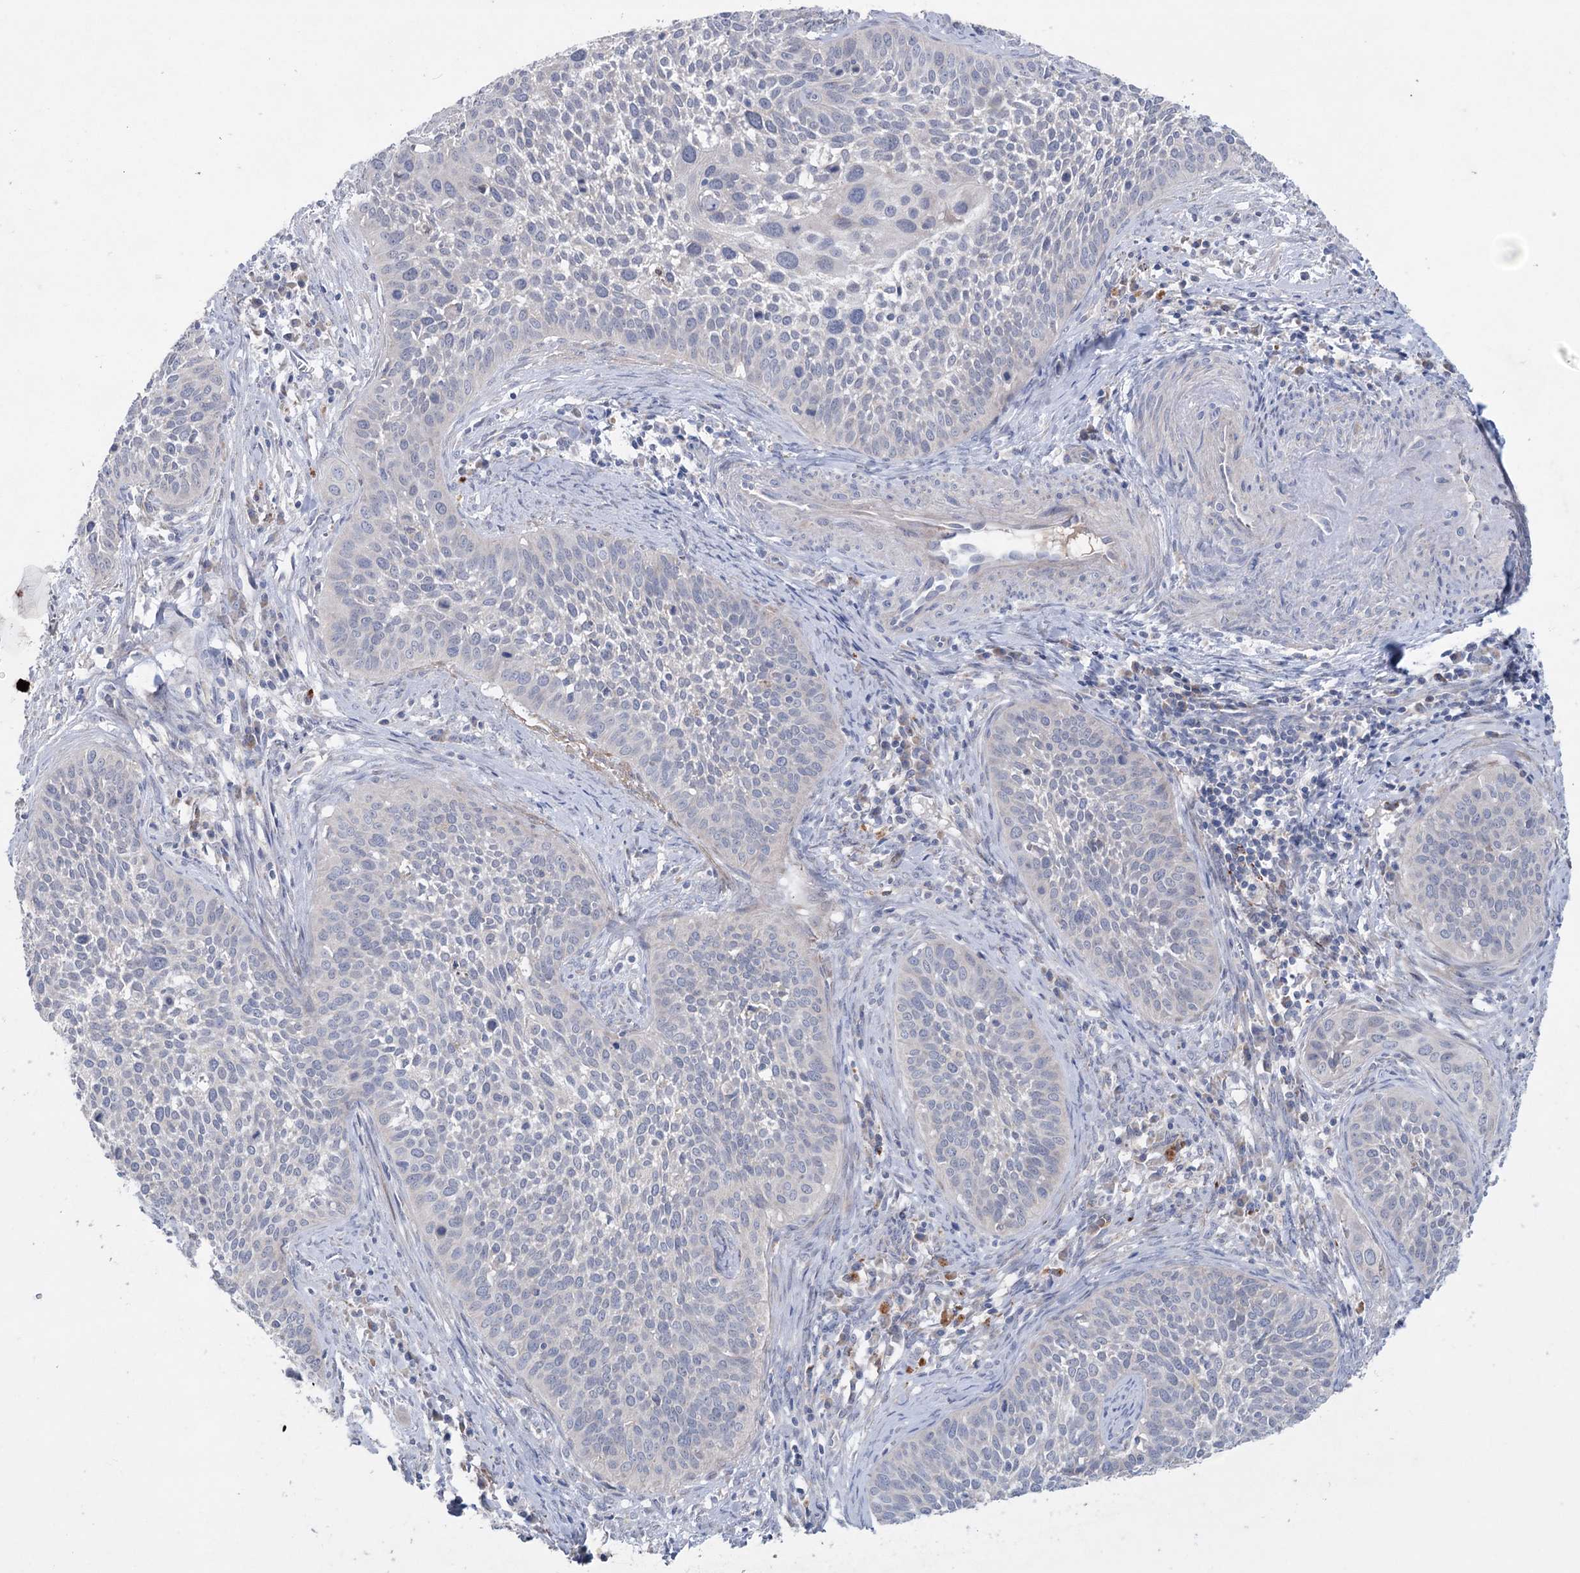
{"staining": {"intensity": "negative", "quantity": "none", "location": "none"}, "tissue": "cervical cancer", "cell_type": "Tumor cells", "image_type": "cancer", "snomed": [{"axis": "morphology", "description": "Squamous cell carcinoma, NOS"}, {"axis": "topography", "description": "Cervix"}], "caption": "High magnification brightfield microscopy of squamous cell carcinoma (cervical) stained with DAB (brown) and counterstained with hematoxylin (blue): tumor cells show no significant expression.", "gene": "MTCH2", "patient": {"sex": "female", "age": 34}}